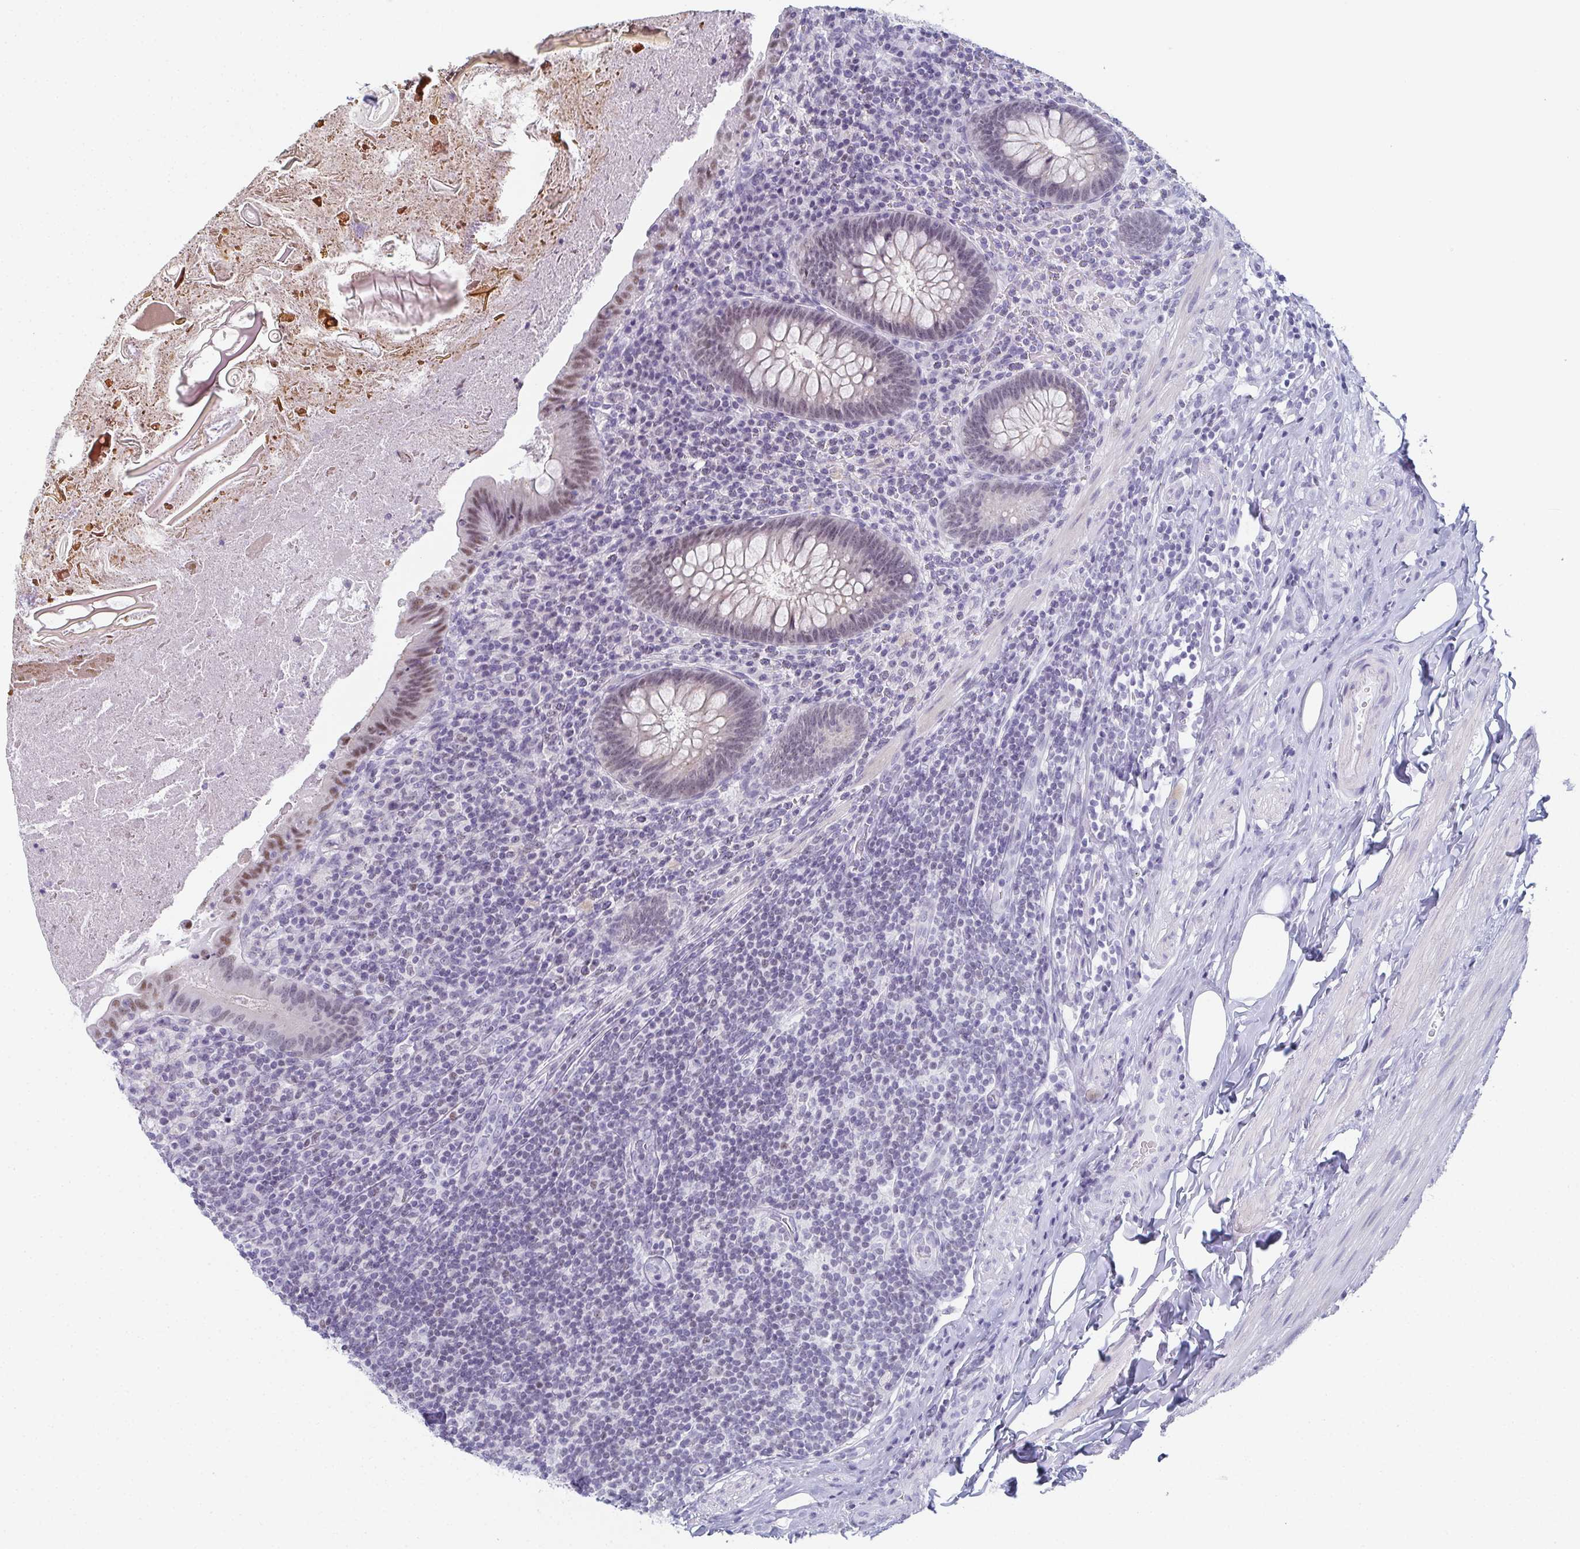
{"staining": {"intensity": "moderate", "quantity": "<25%", "location": "nuclear"}, "tissue": "appendix", "cell_type": "Glandular cells", "image_type": "normal", "snomed": [{"axis": "morphology", "description": "Normal tissue, NOS"}, {"axis": "topography", "description": "Appendix"}], "caption": "Immunohistochemical staining of unremarkable human appendix exhibits moderate nuclear protein positivity in approximately <25% of glandular cells. (brown staining indicates protein expression, while blue staining denotes nuclei).", "gene": "PYCR3", "patient": {"sex": "male", "age": 47}}